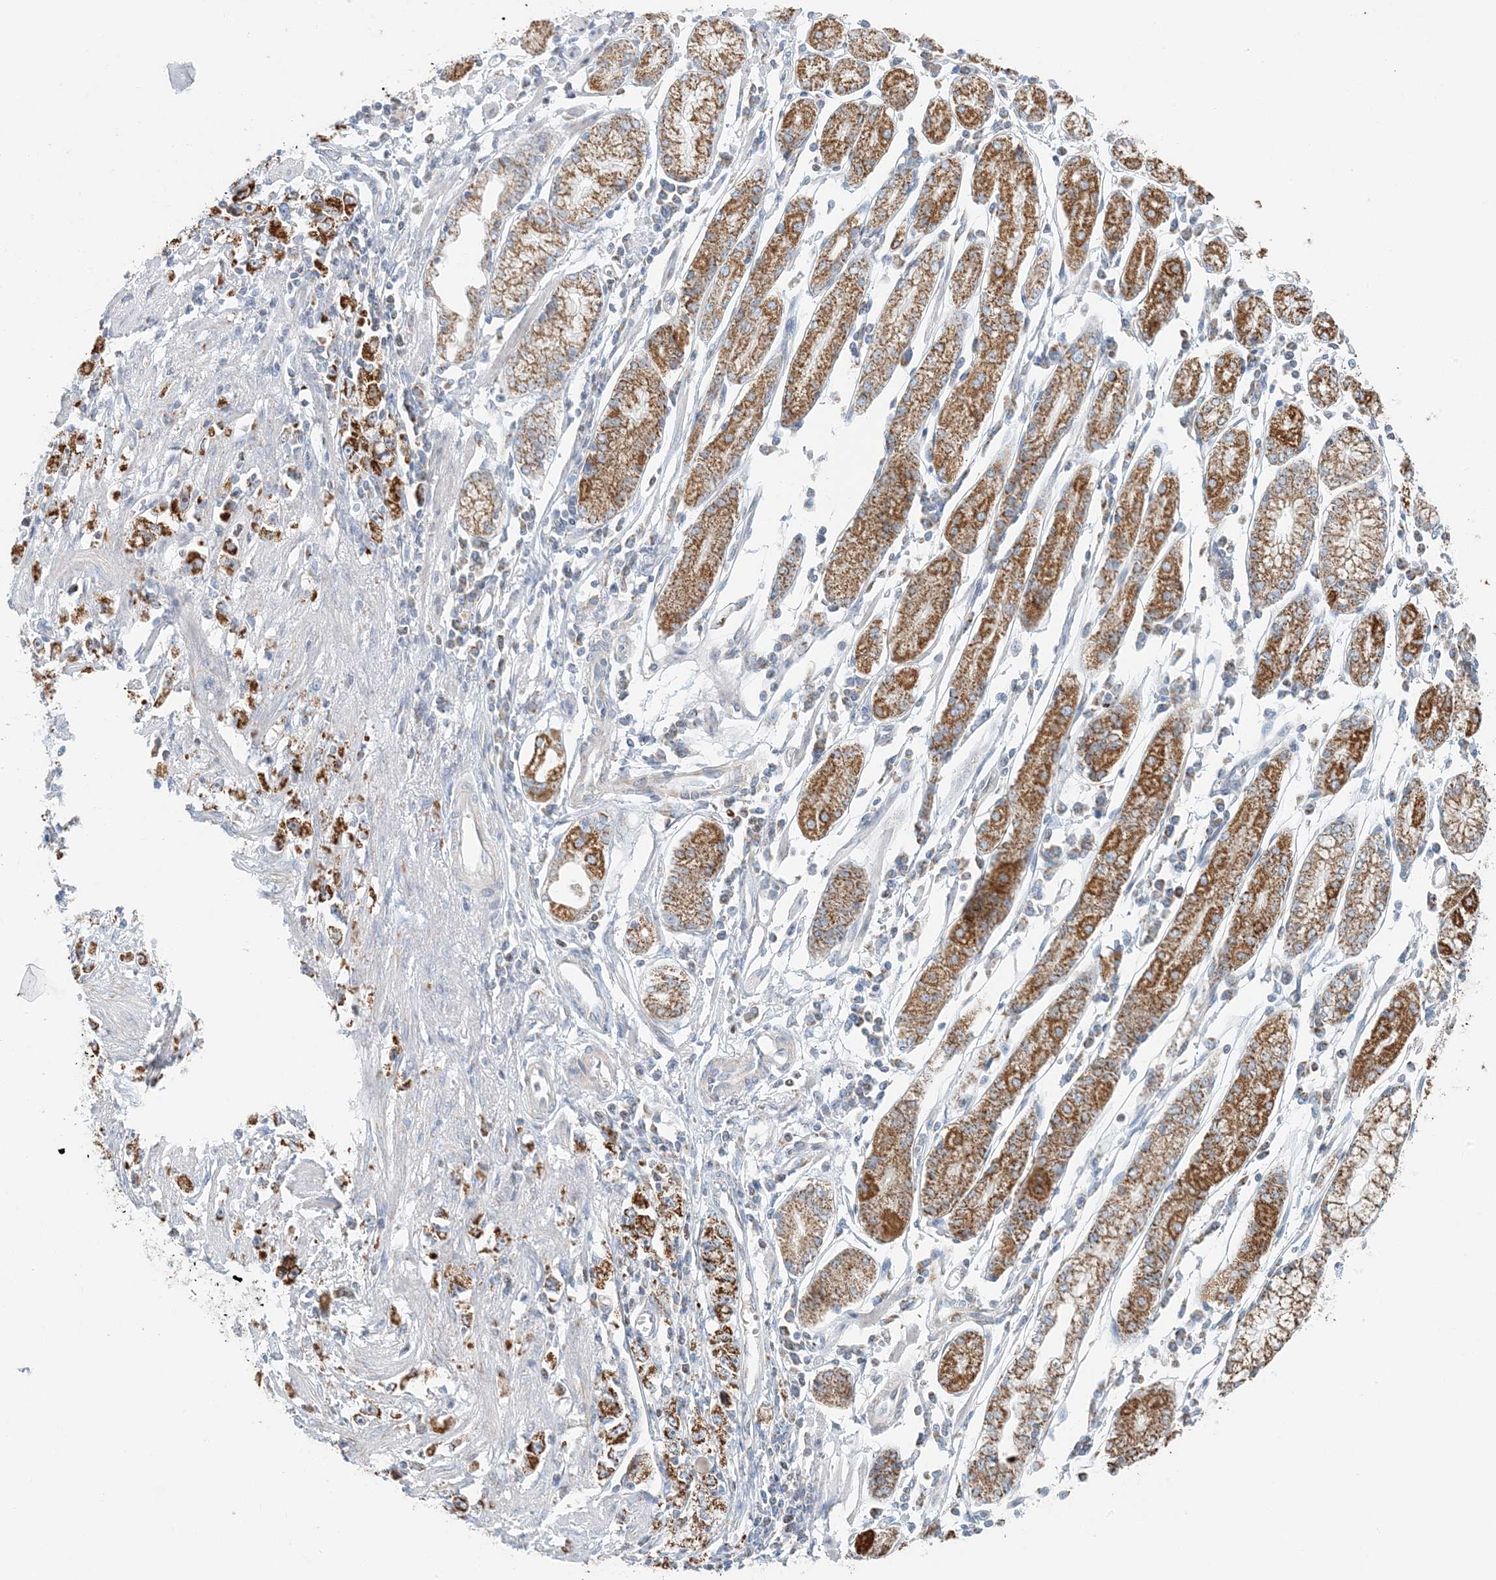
{"staining": {"intensity": "strong", "quantity": ">75%", "location": "cytoplasmic/membranous"}, "tissue": "stomach cancer", "cell_type": "Tumor cells", "image_type": "cancer", "snomed": [{"axis": "morphology", "description": "Adenocarcinoma, NOS"}, {"axis": "topography", "description": "Stomach"}], "caption": "IHC (DAB (3,3'-diaminobenzidine)) staining of human stomach cancer (adenocarcinoma) exhibits strong cytoplasmic/membranous protein positivity in approximately >75% of tumor cells.", "gene": "BDH1", "patient": {"sex": "female", "age": 59}}